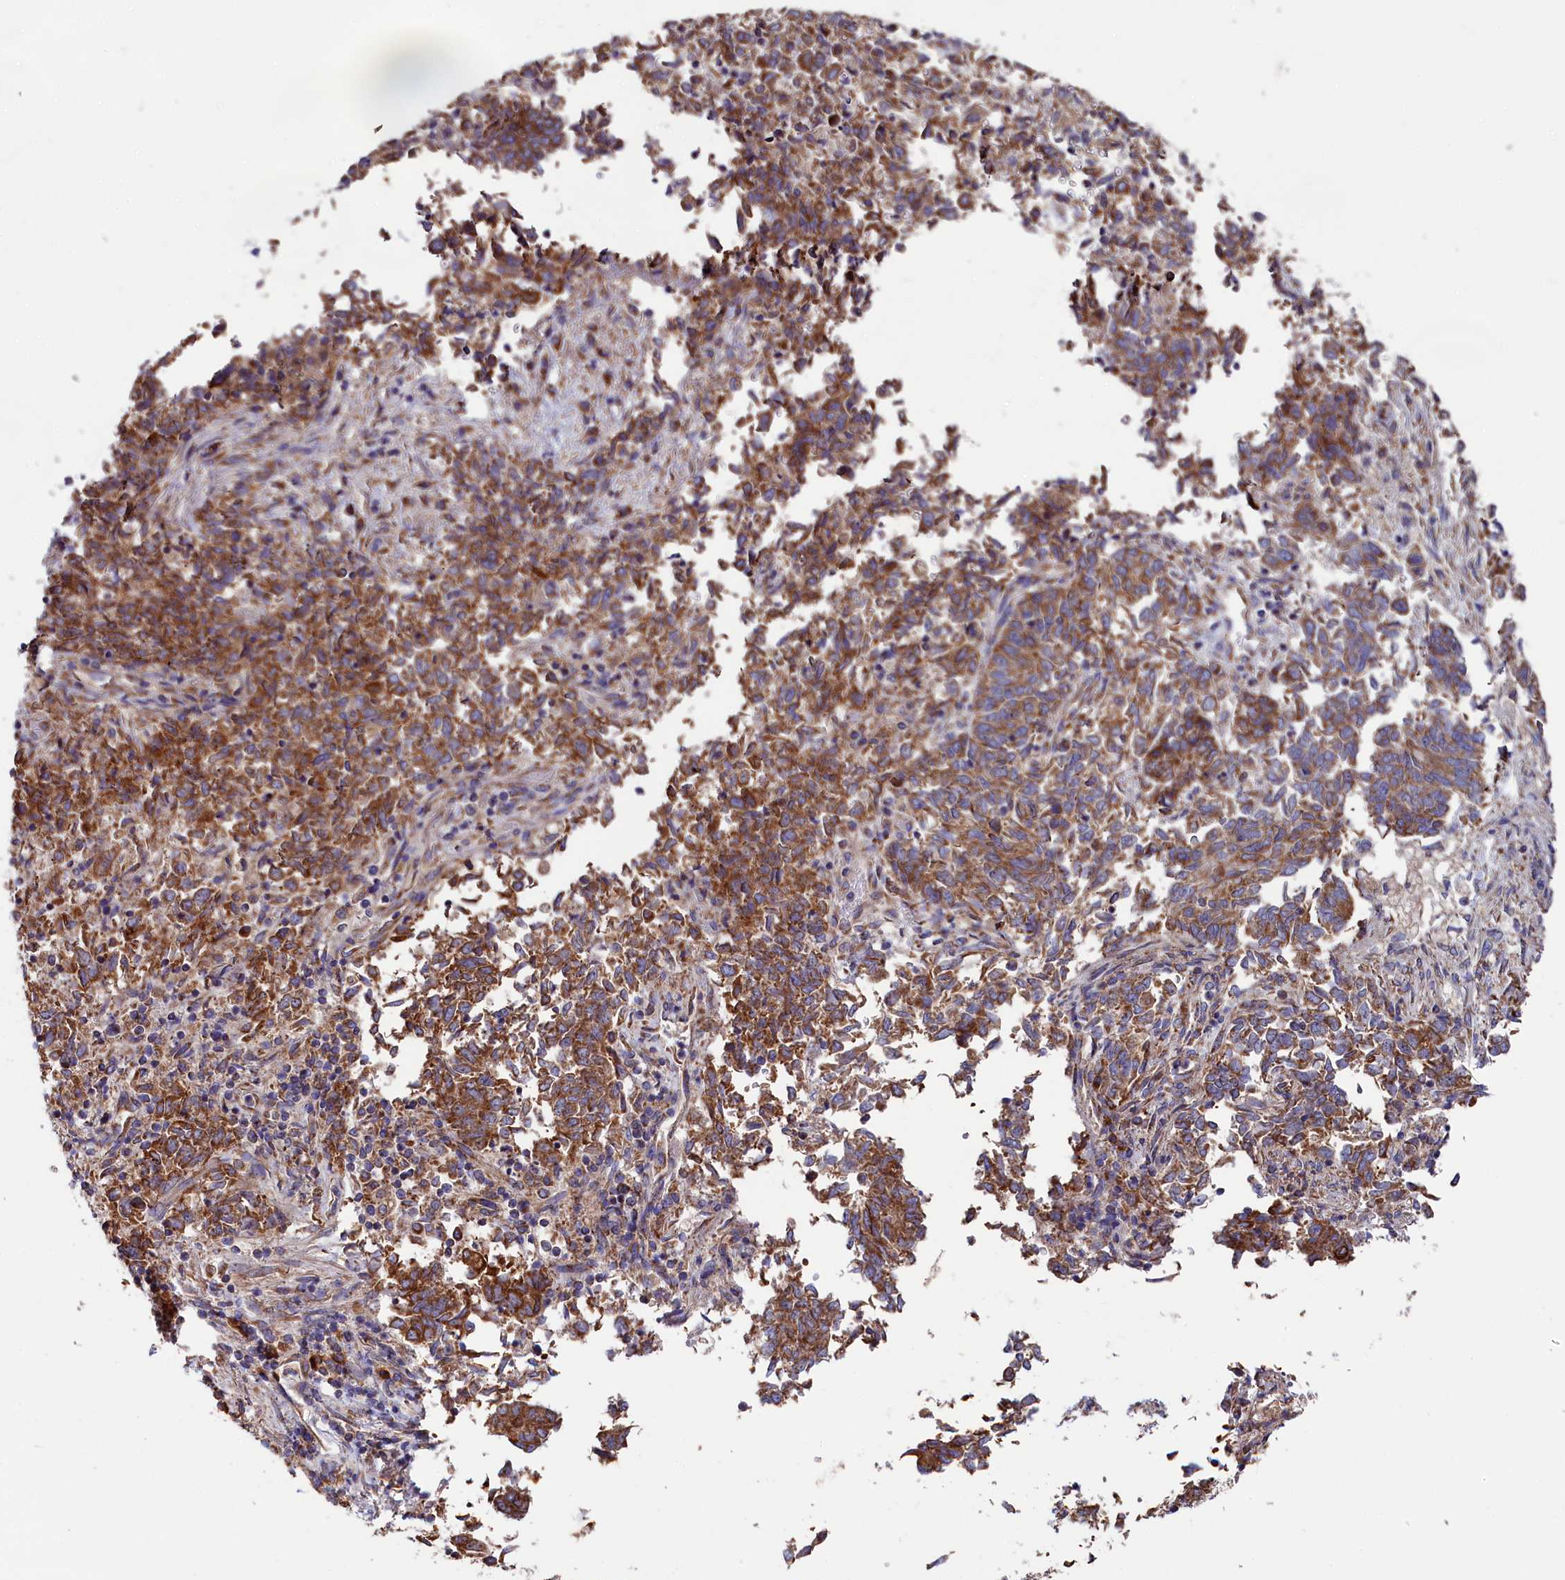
{"staining": {"intensity": "moderate", "quantity": ">75%", "location": "cytoplasmic/membranous"}, "tissue": "endometrial cancer", "cell_type": "Tumor cells", "image_type": "cancer", "snomed": [{"axis": "morphology", "description": "Adenocarcinoma, NOS"}, {"axis": "topography", "description": "Endometrium"}], "caption": "Approximately >75% of tumor cells in human endometrial adenocarcinoma display moderate cytoplasmic/membranous protein staining as visualized by brown immunohistochemical staining.", "gene": "ZSWIM1", "patient": {"sex": "female", "age": 80}}